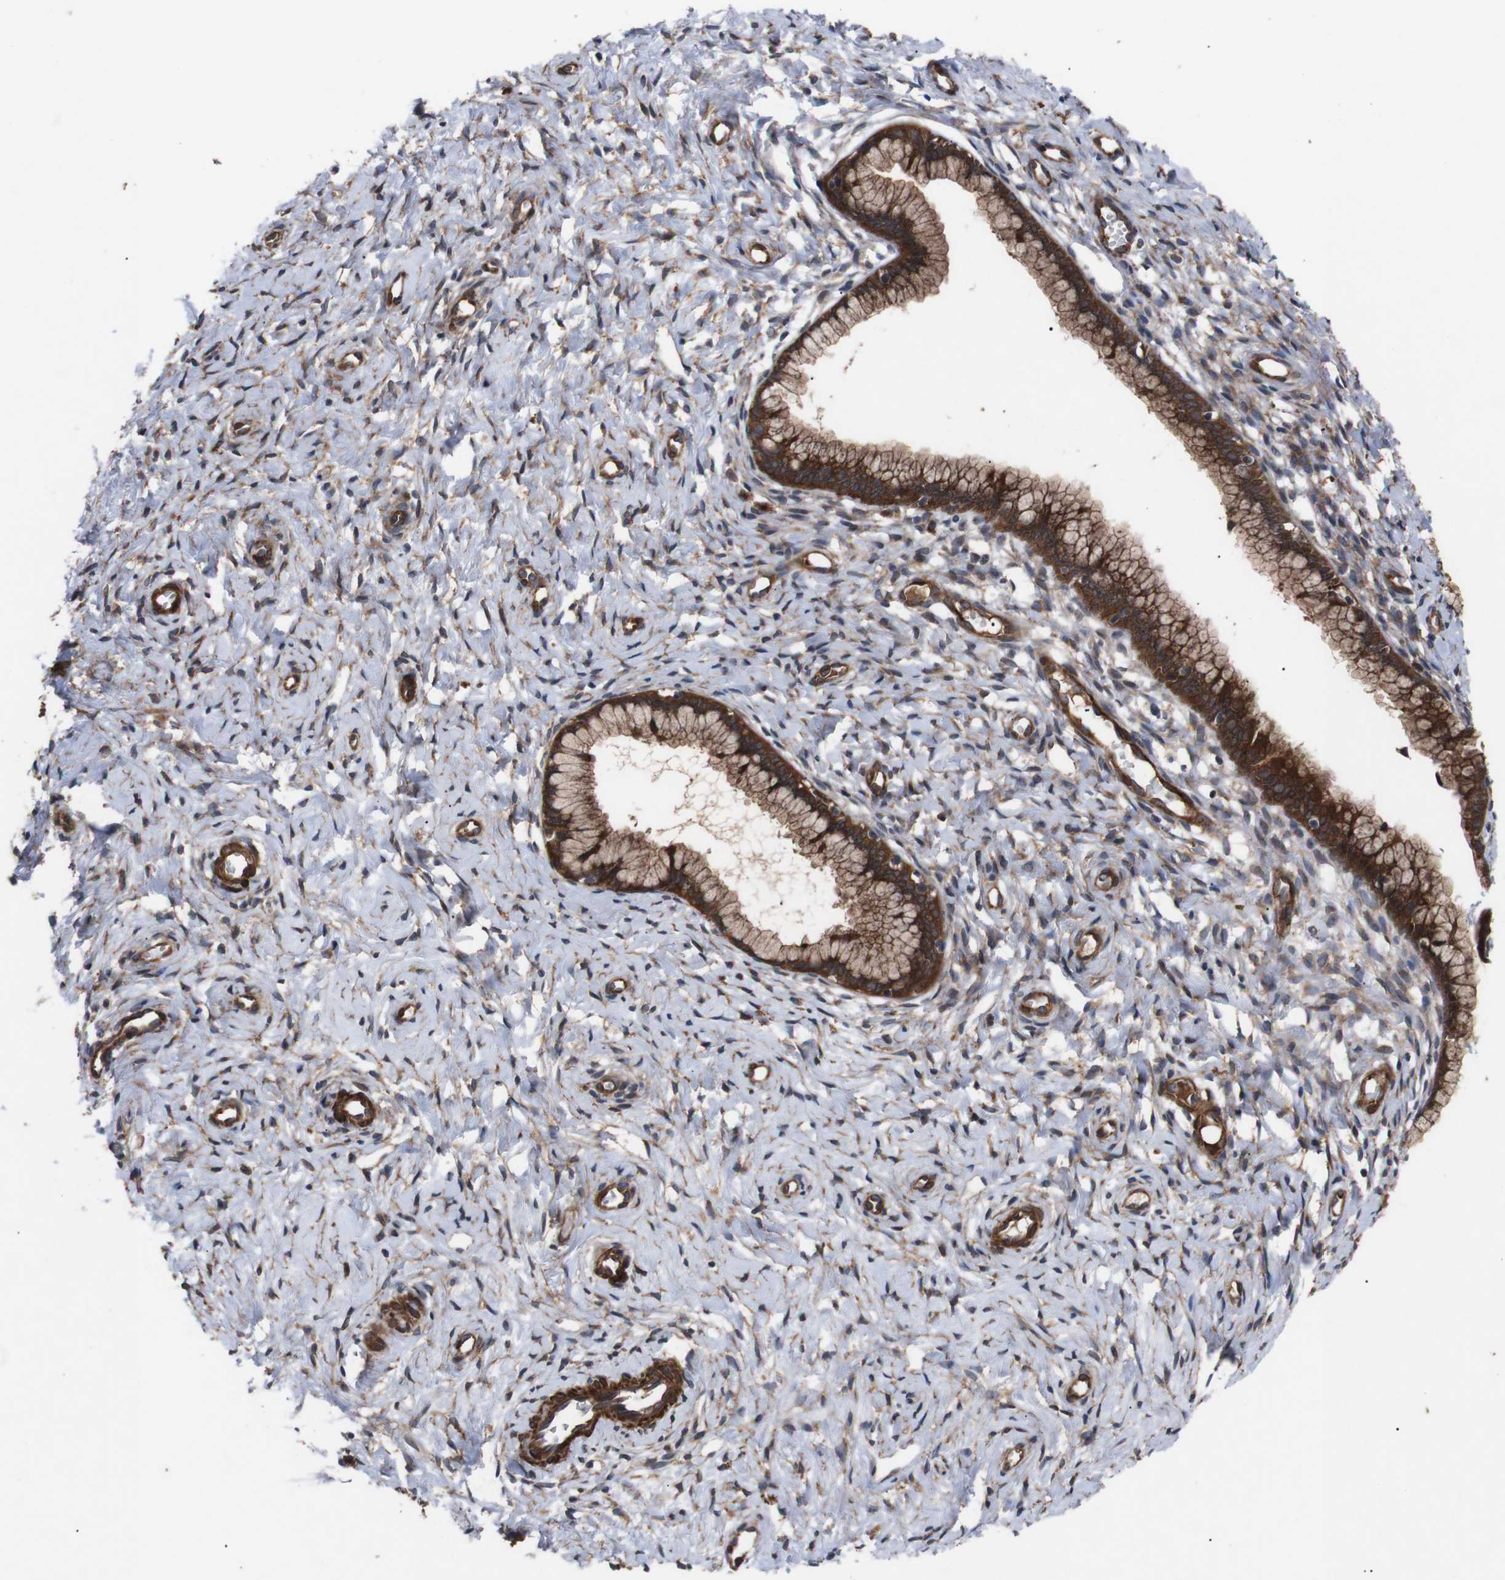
{"staining": {"intensity": "strong", "quantity": ">75%", "location": "cytoplasmic/membranous"}, "tissue": "cervix", "cell_type": "Glandular cells", "image_type": "normal", "snomed": [{"axis": "morphology", "description": "Normal tissue, NOS"}, {"axis": "topography", "description": "Cervix"}], "caption": "Immunohistochemical staining of benign cervix displays >75% levels of strong cytoplasmic/membranous protein staining in about >75% of glandular cells. (DAB IHC with brightfield microscopy, high magnification).", "gene": "PAWR", "patient": {"sex": "female", "age": 65}}